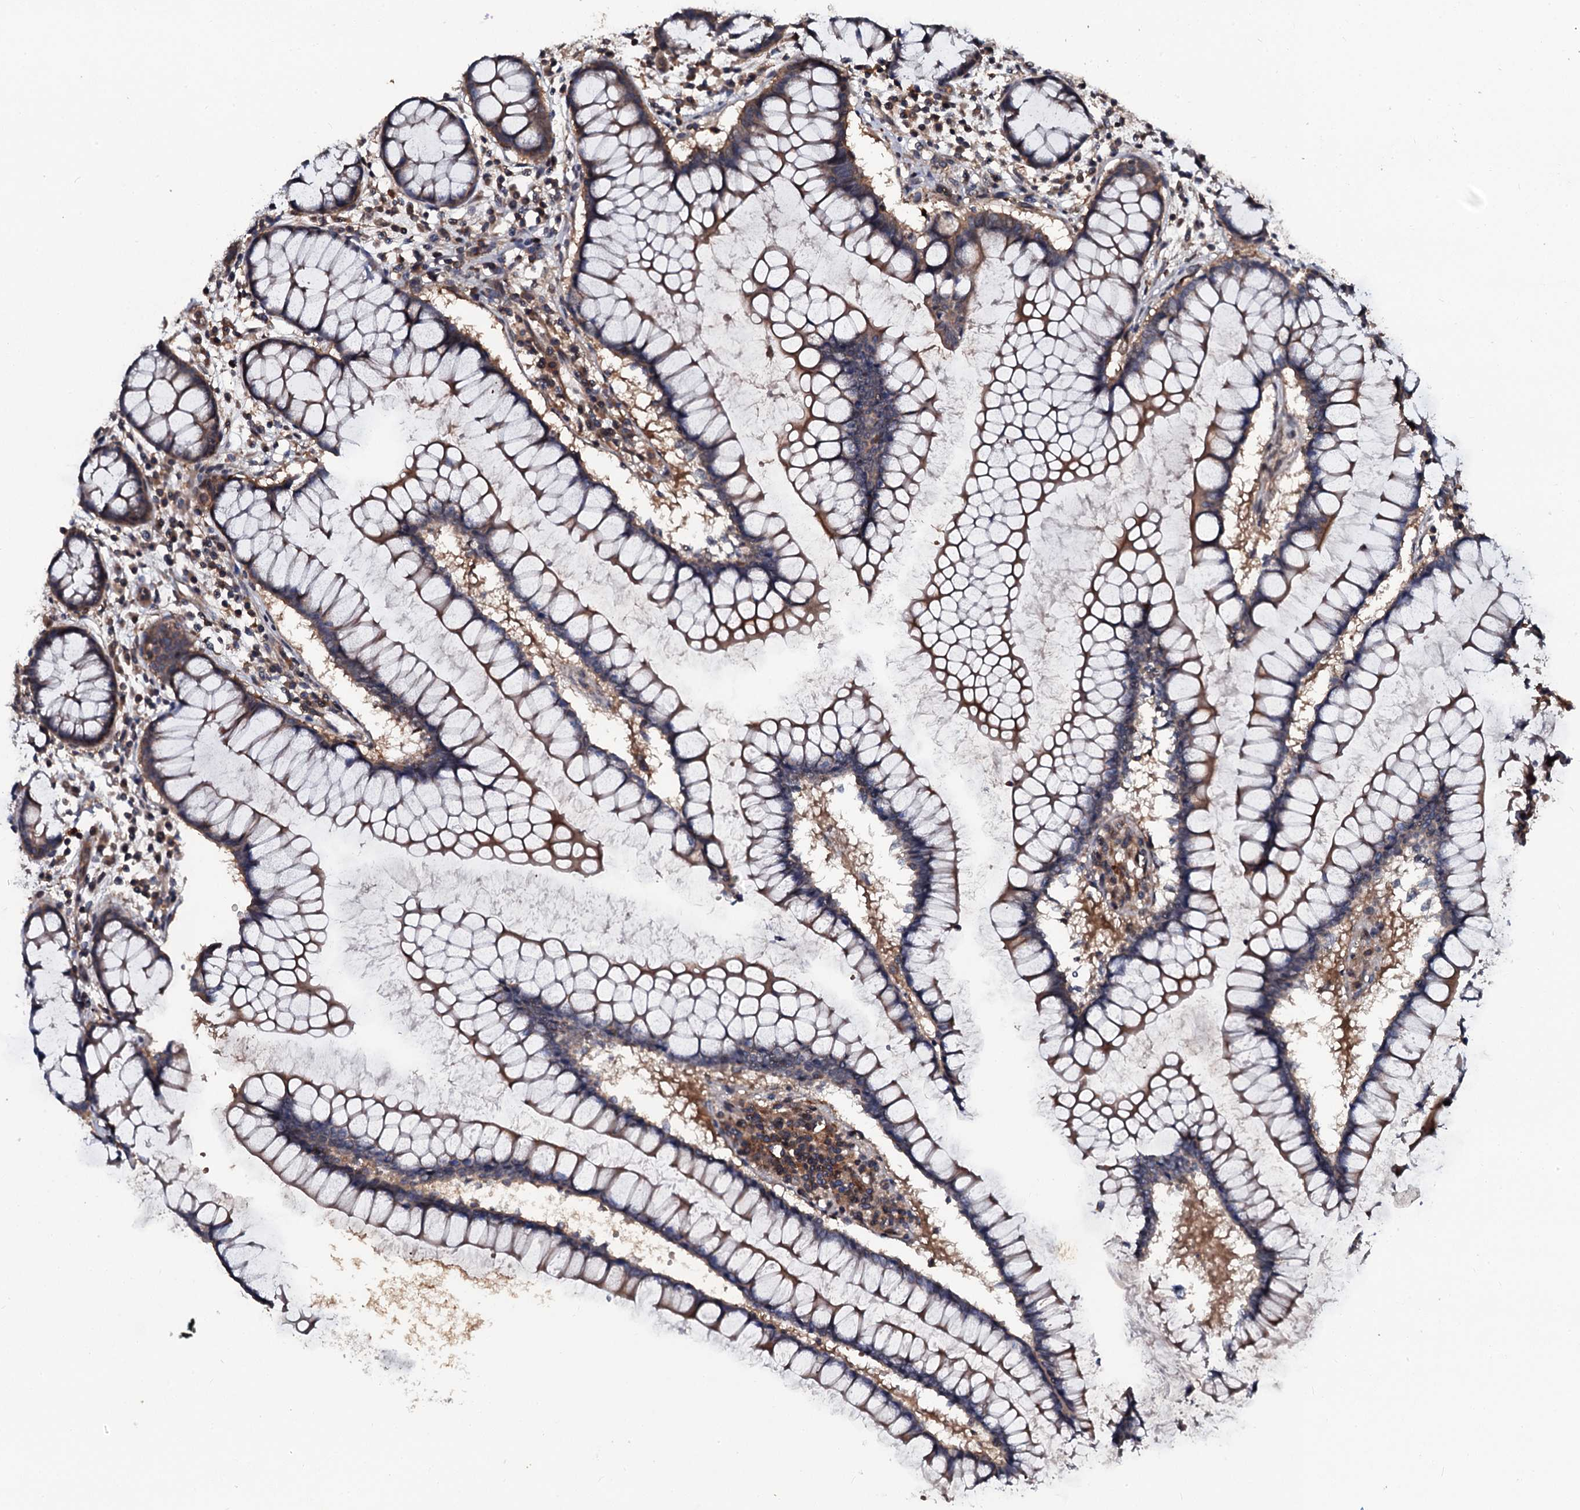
{"staining": {"intensity": "moderate", "quantity": ">75%", "location": "cytoplasmic/membranous"}, "tissue": "colon", "cell_type": "Endothelial cells", "image_type": "normal", "snomed": [{"axis": "morphology", "description": "Normal tissue, NOS"}, {"axis": "morphology", "description": "Adenocarcinoma, NOS"}, {"axis": "topography", "description": "Colon"}], "caption": "Immunohistochemical staining of normal colon demonstrates moderate cytoplasmic/membranous protein expression in approximately >75% of endothelial cells. The protein of interest is stained brown, and the nuclei are stained in blue (DAB IHC with brightfield microscopy, high magnification).", "gene": "N4BP1", "patient": {"sex": "female", "age": 55}}